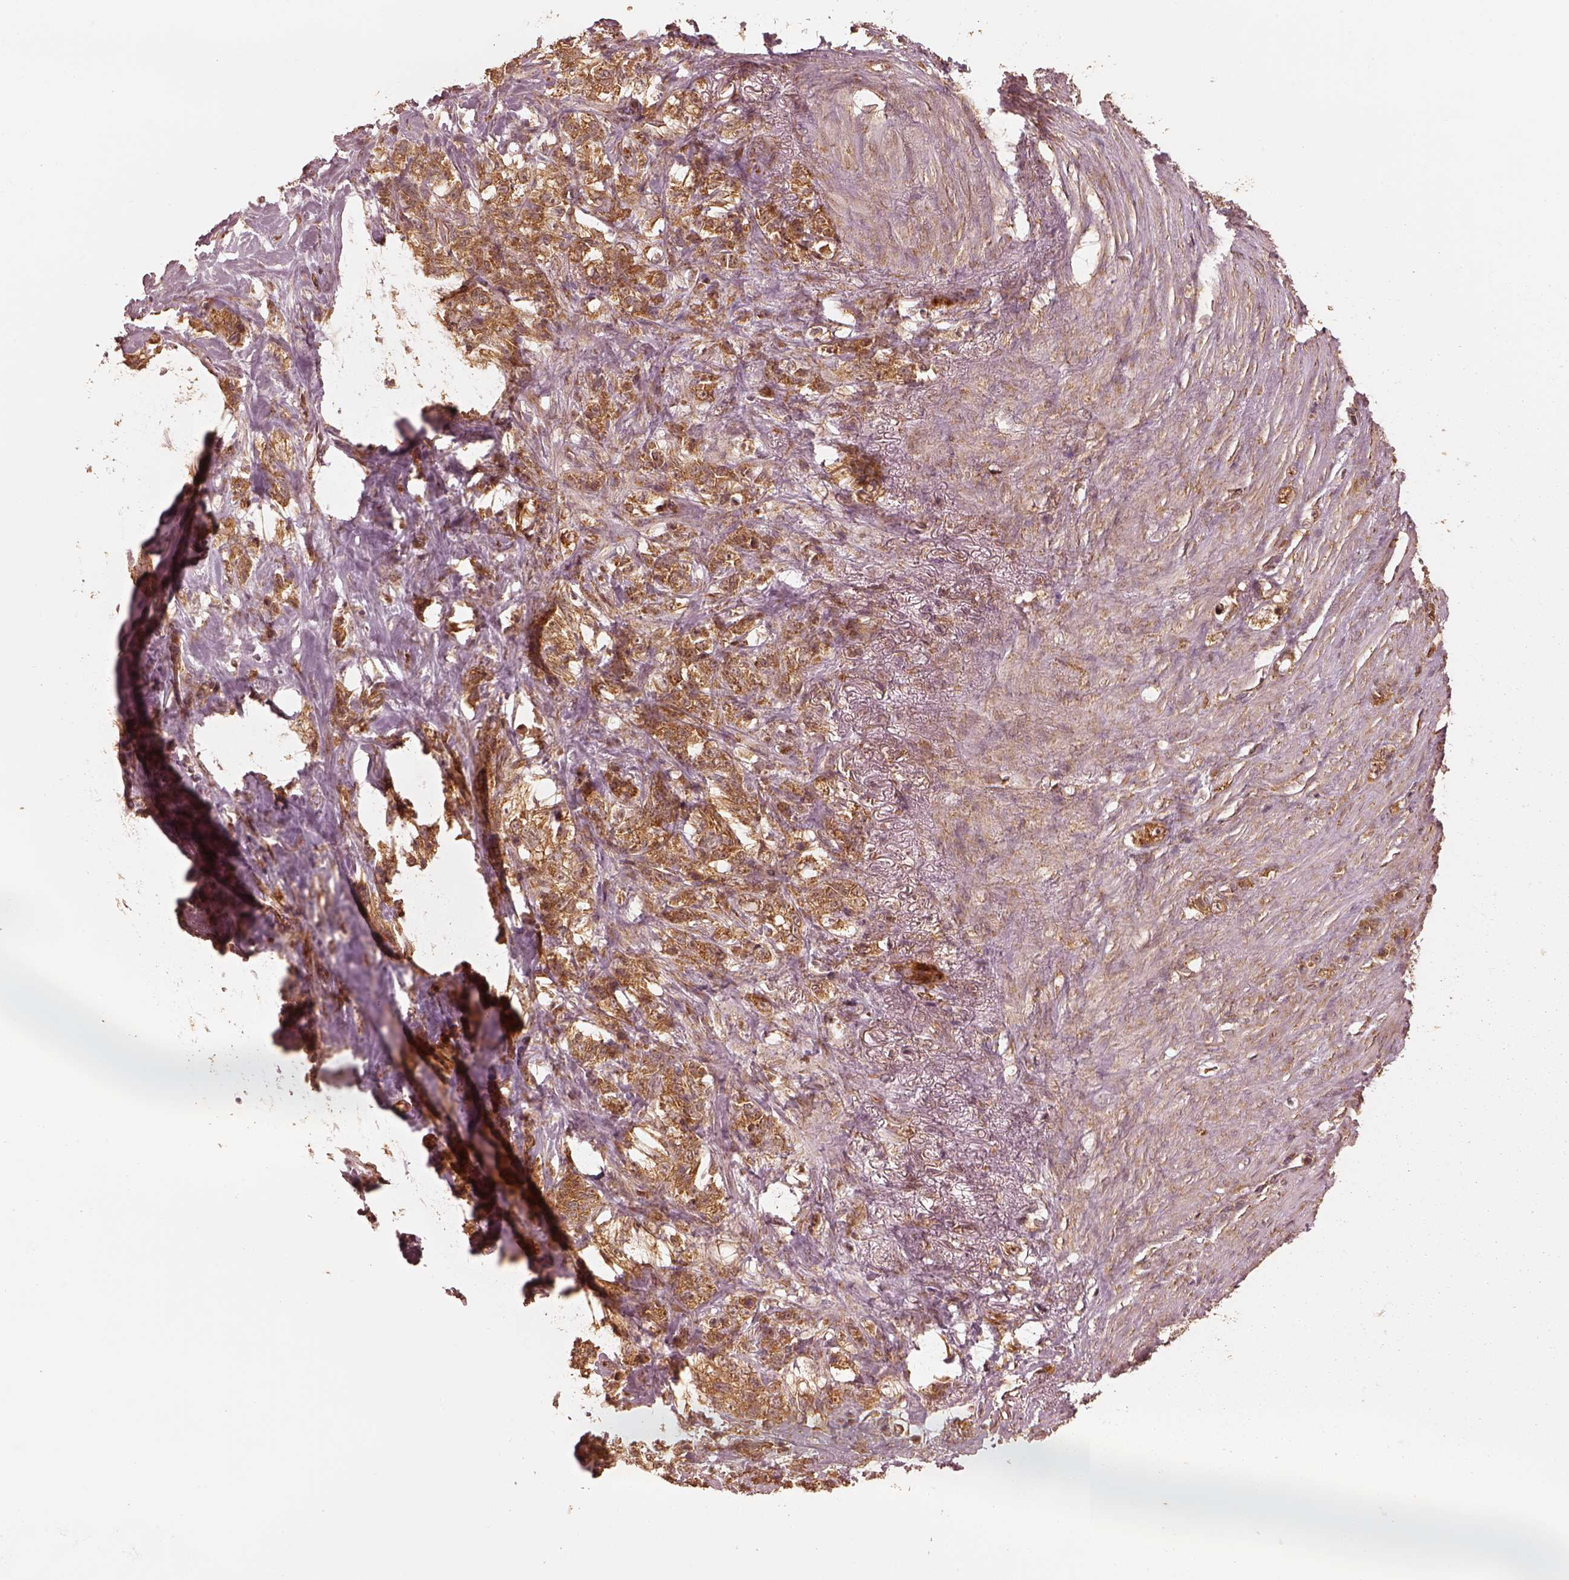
{"staining": {"intensity": "strong", "quantity": ">75%", "location": "cytoplasmic/membranous"}, "tissue": "stomach cancer", "cell_type": "Tumor cells", "image_type": "cancer", "snomed": [{"axis": "morphology", "description": "Adenocarcinoma, NOS"}, {"axis": "topography", "description": "Stomach, lower"}], "caption": "Tumor cells demonstrate high levels of strong cytoplasmic/membranous positivity in approximately >75% of cells in human adenocarcinoma (stomach).", "gene": "DNAJC25", "patient": {"sex": "male", "age": 88}}